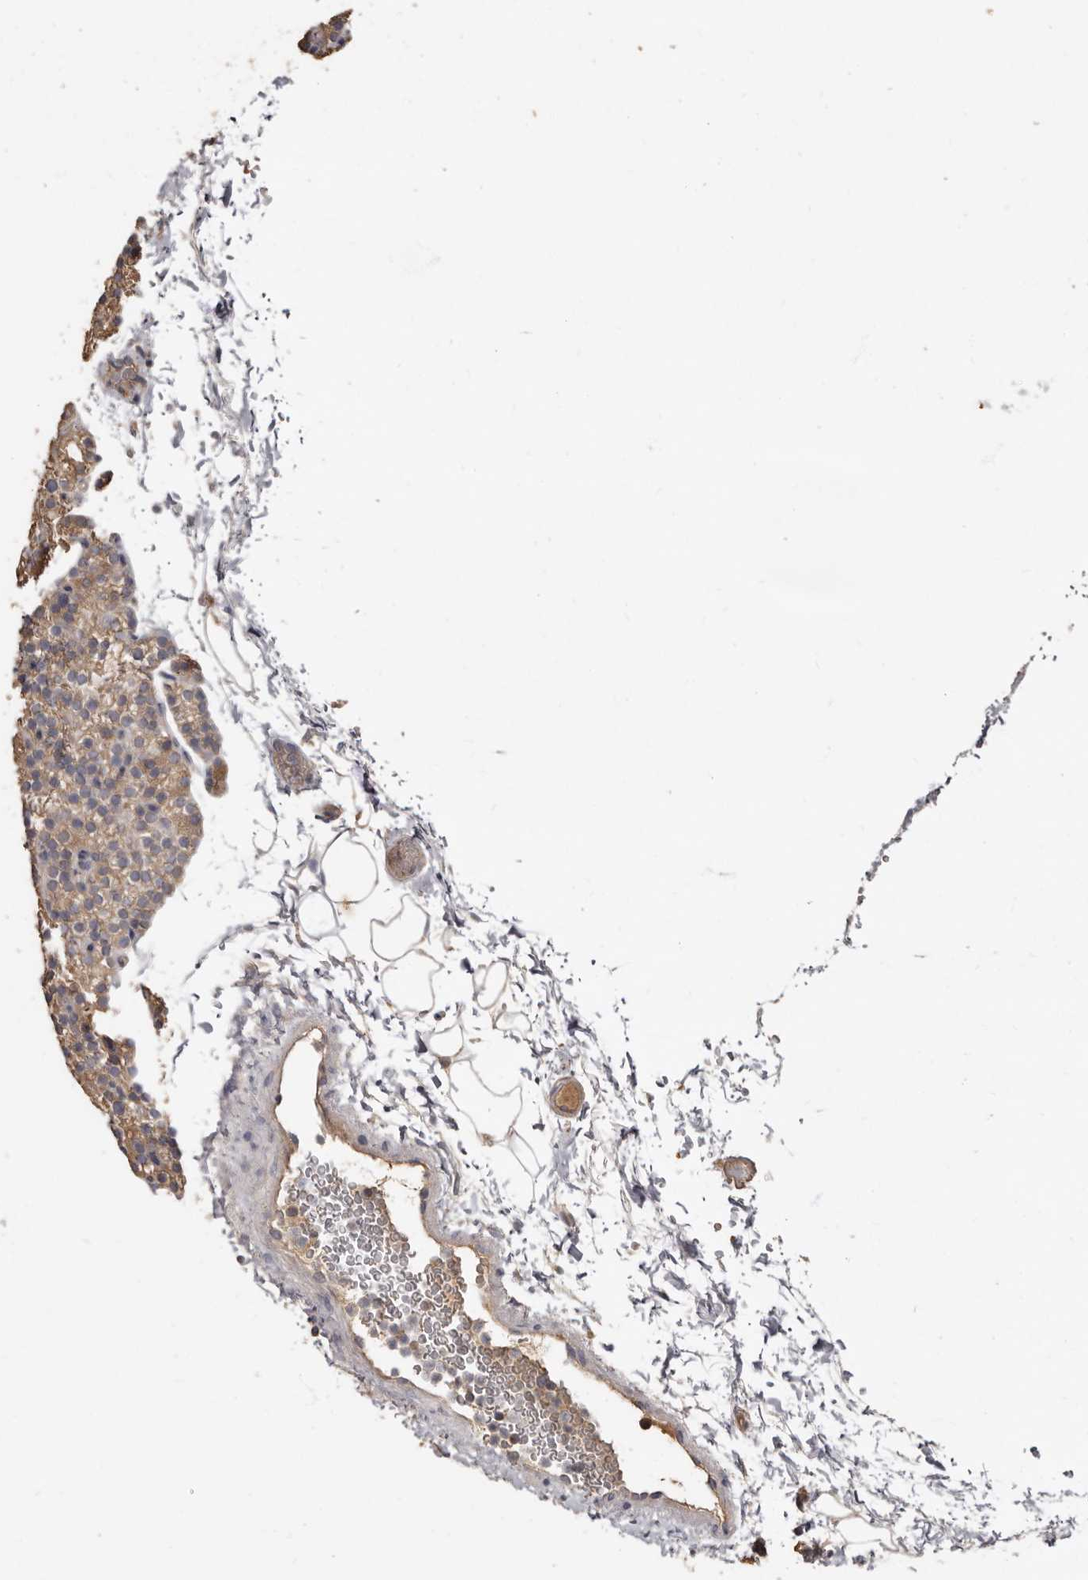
{"staining": {"intensity": "weak", "quantity": "<25%", "location": "cytoplasmic/membranous"}, "tissue": "parathyroid gland", "cell_type": "Glandular cells", "image_type": "normal", "snomed": [{"axis": "morphology", "description": "Normal tissue, NOS"}, {"axis": "topography", "description": "Parathyroid gland"}], "caption": "Immunohistochemistry (IHC) image of normal human parathyroid gland stained for a protein (brown), which shows no staining in glandular cells.", "gene": "KIF26B", "patient": {"sex": "female", "age": 56}}